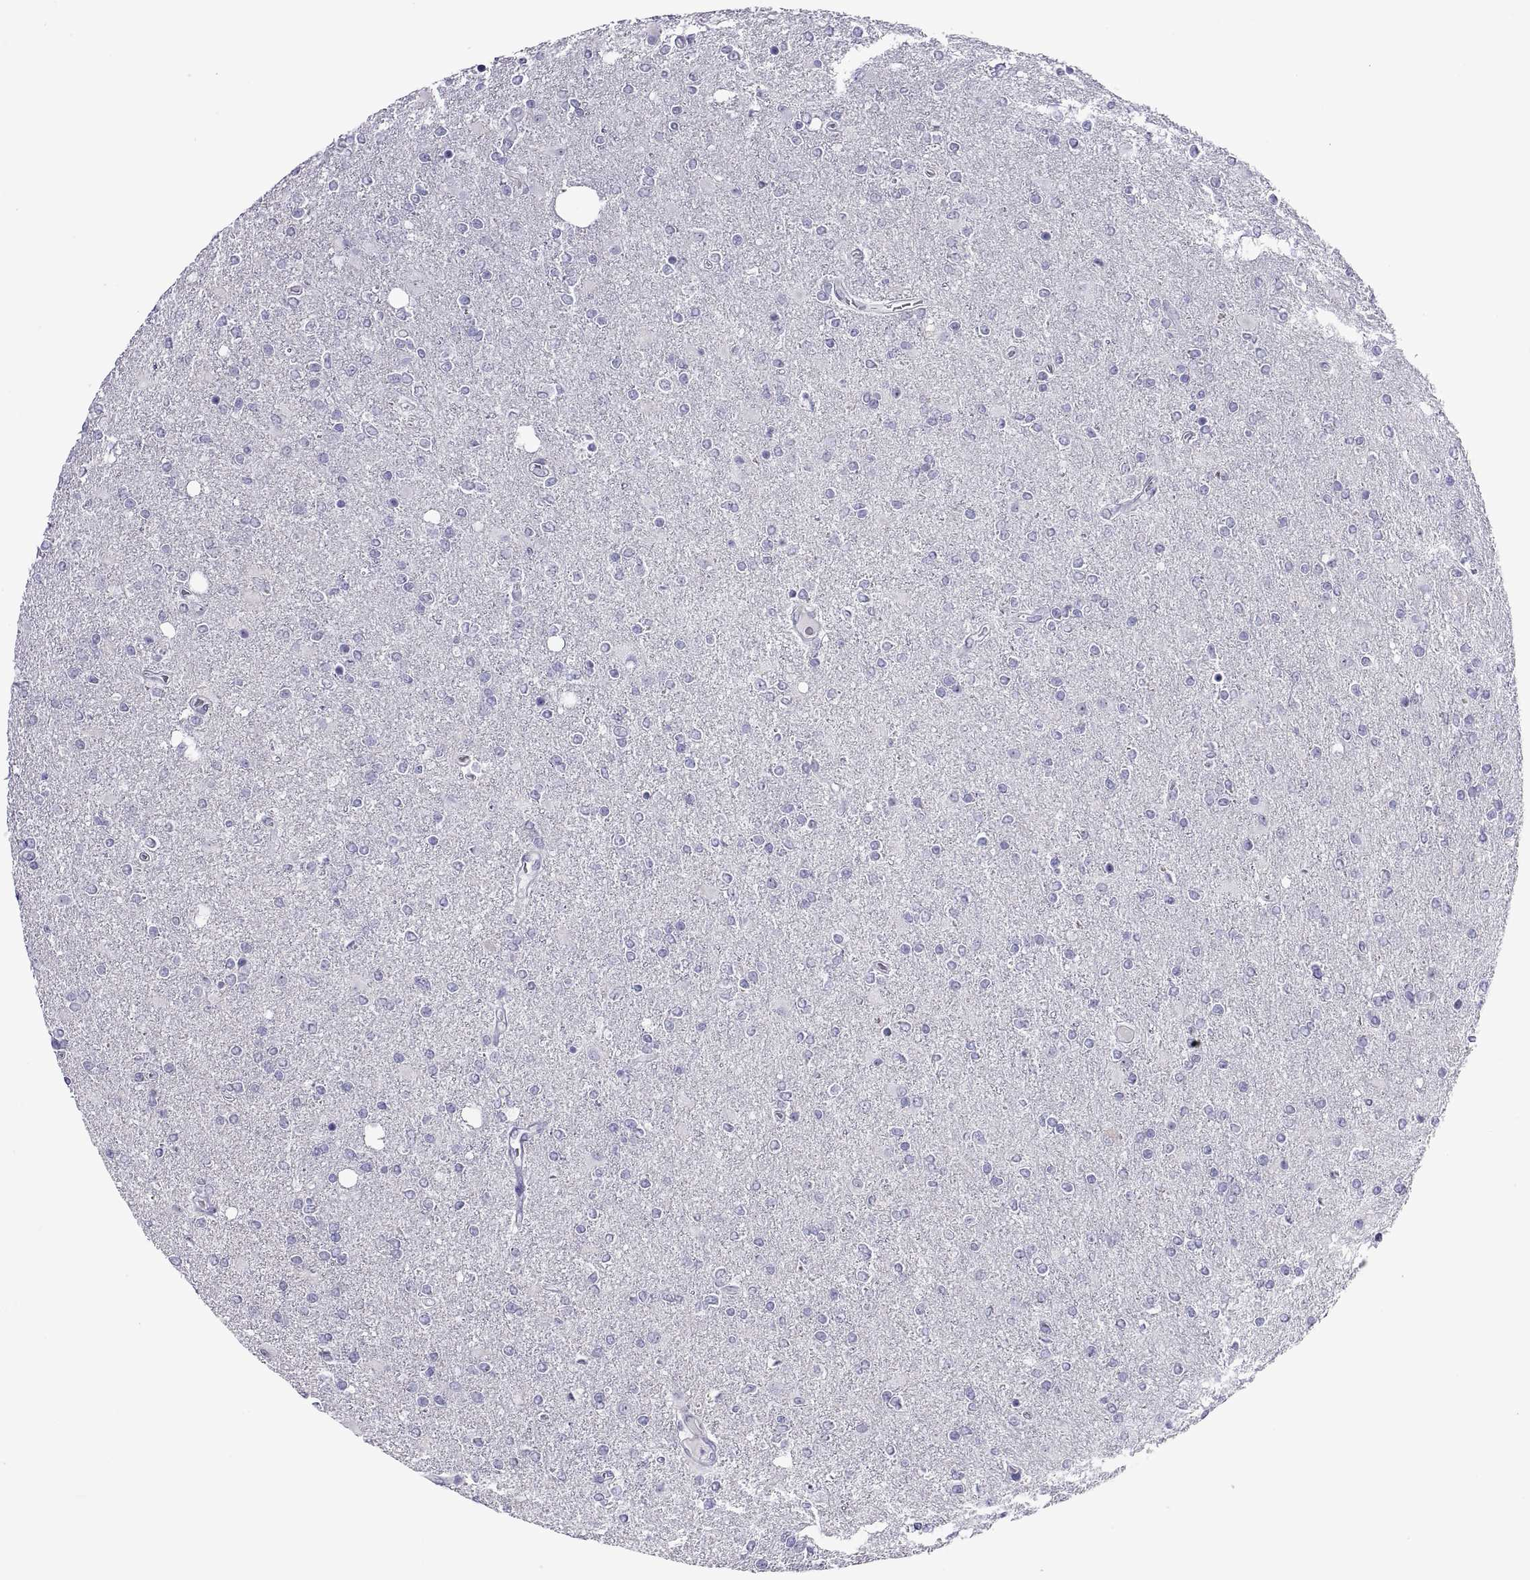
{"staining": {"intensity": "negative", "quantity": "none", "location": "none"}, "tissue": "glioma", "cell_type": "Tumor cells", "image_type": "cancer", "snomed": [{"axis": "morphology", "description": "Glioma, malignant, High grade"}, {"axis": "topography", "description": "Cerebral cortex"}], "caption": "Tumor cells show no significant protein positivity in glioma. Nuclei are stained in blue.", "gene": "VSX2", "patient": {"sex": "male", "age": 70}}